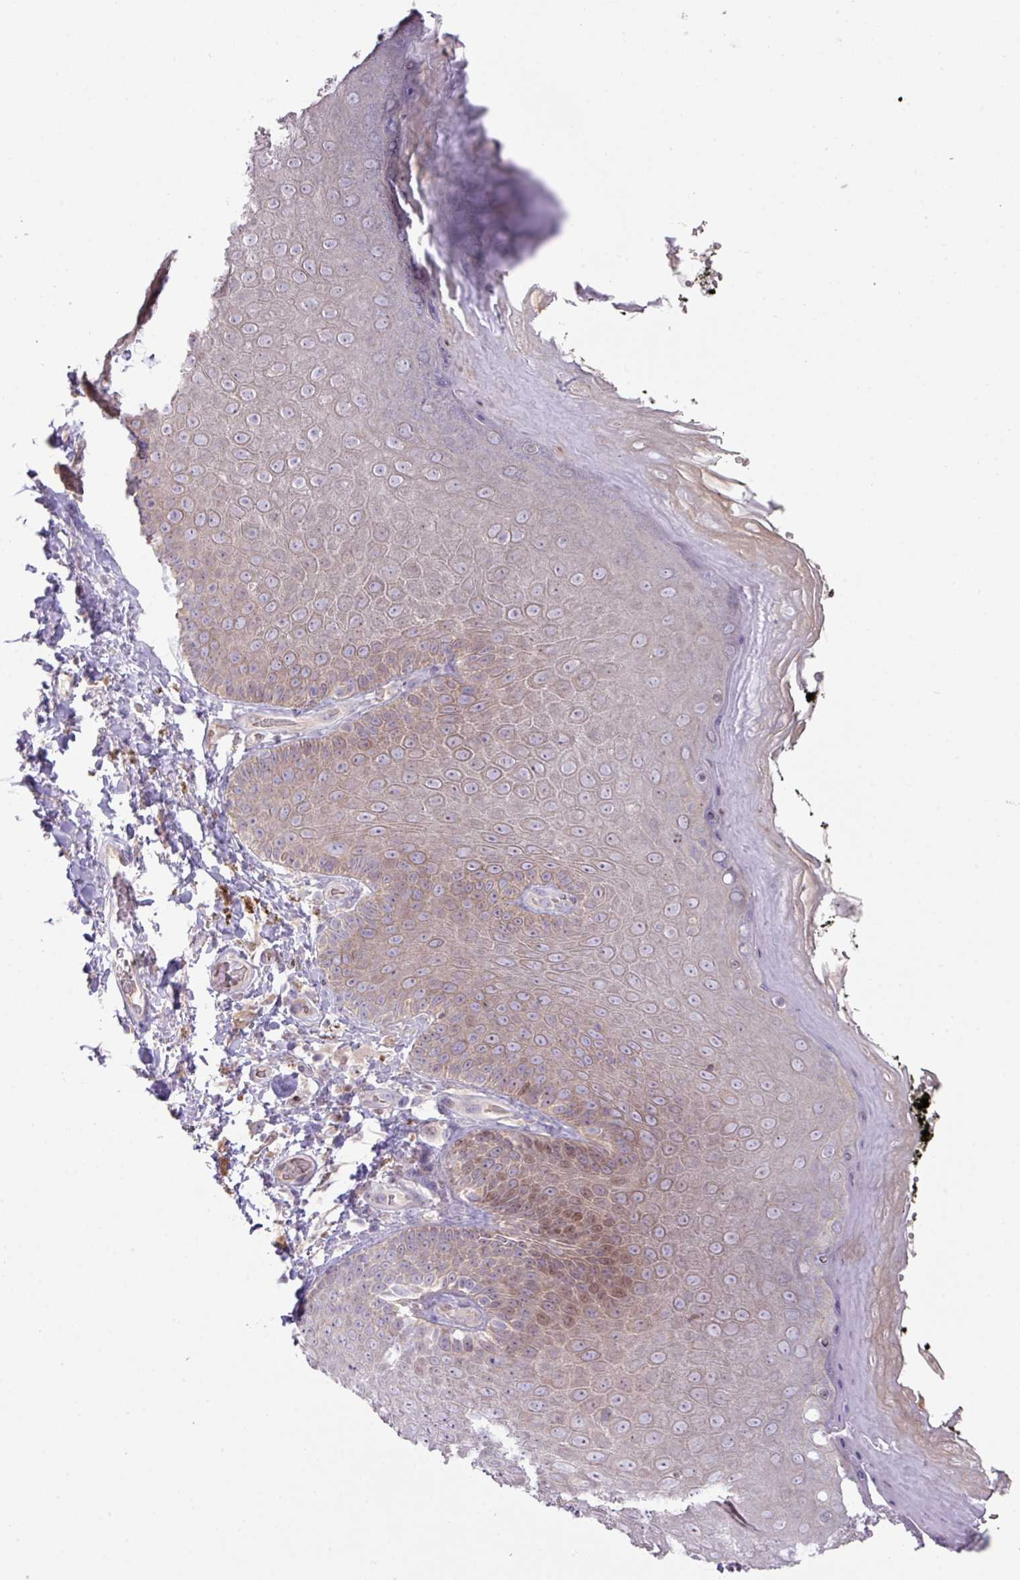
{"staining": {"intensity": "weak", "quantity": "25%-75%", "location": "cytoplasmic/membranous"}, "tissue": "skin", "cell_type": "Epidermal cells", "image_type": "normal", "snomed": [{"axis": "morphology", "description": "Normal tissue, NOS"}, {"axis": "topography", "description": "Anal"}, {"axis": "topography", "description": "Peripheral nerve tissue"}], "caption": "This image displays immunohistochemistry staining of unremarkable human skin, with low weak cytoplasmic/membranous staining in about 25%-75% of epidermal cells.", "gene": "ZNF394", "patient": {"sex": "male", "age": 53}}